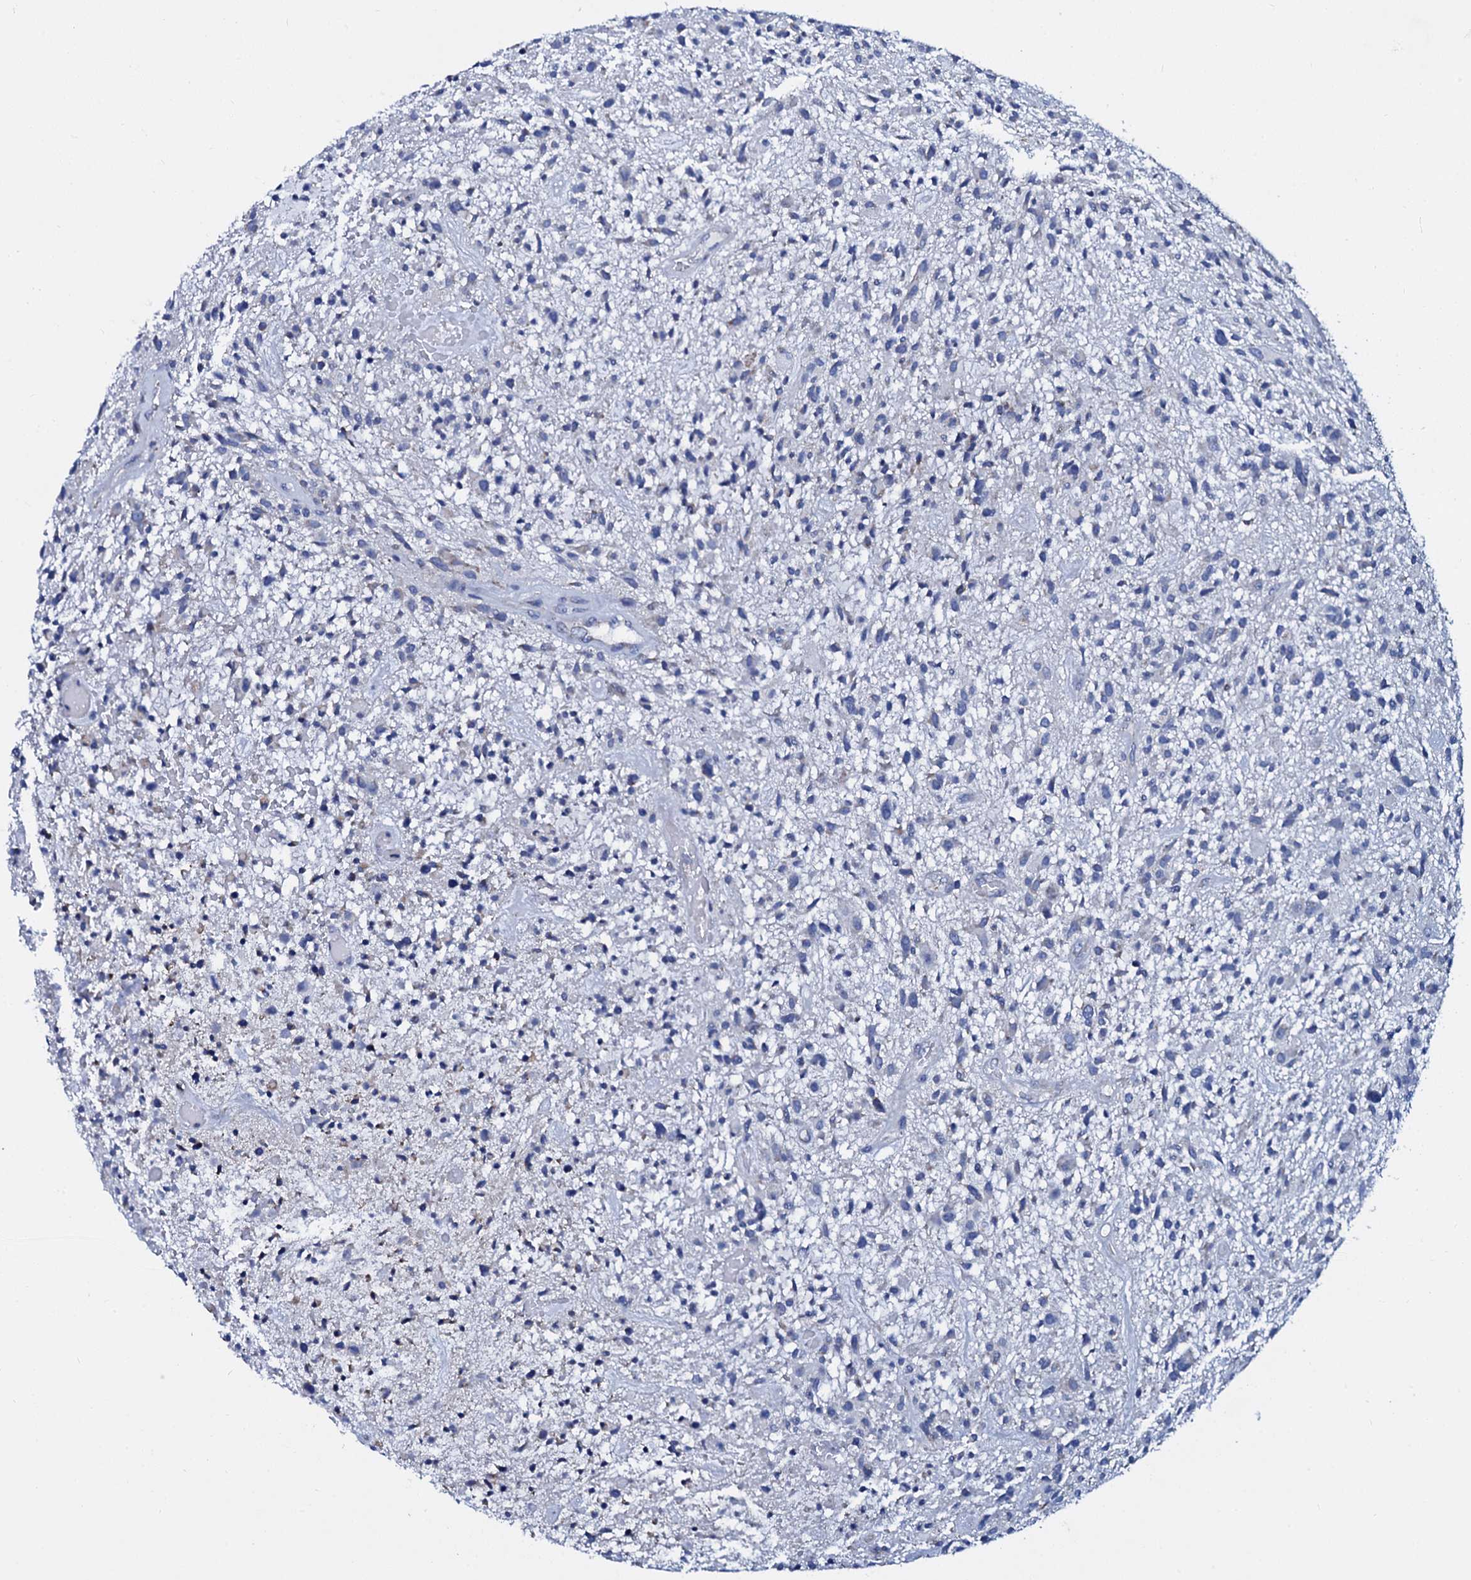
{"staining": {"intensity": "negative", "quantity": "none", "location": "none"}, "tissue": "glioma", "cell_type": "Tumor cells", "image_type": "cancer", "snomed": [{"axis": "morphology", "description": "Glioma, malignant, High grade"}, {"axis": "topography", "description": "Brain"}], "caption": "An image of malignant glioma (high-grade) stained for a protein displays no brown staining in tumor cells. (DAB immunohistochemistry with hematoxylin counter stain).", "gene": "SLC37A4", "patient": {"sex": "male", "age": 47}}